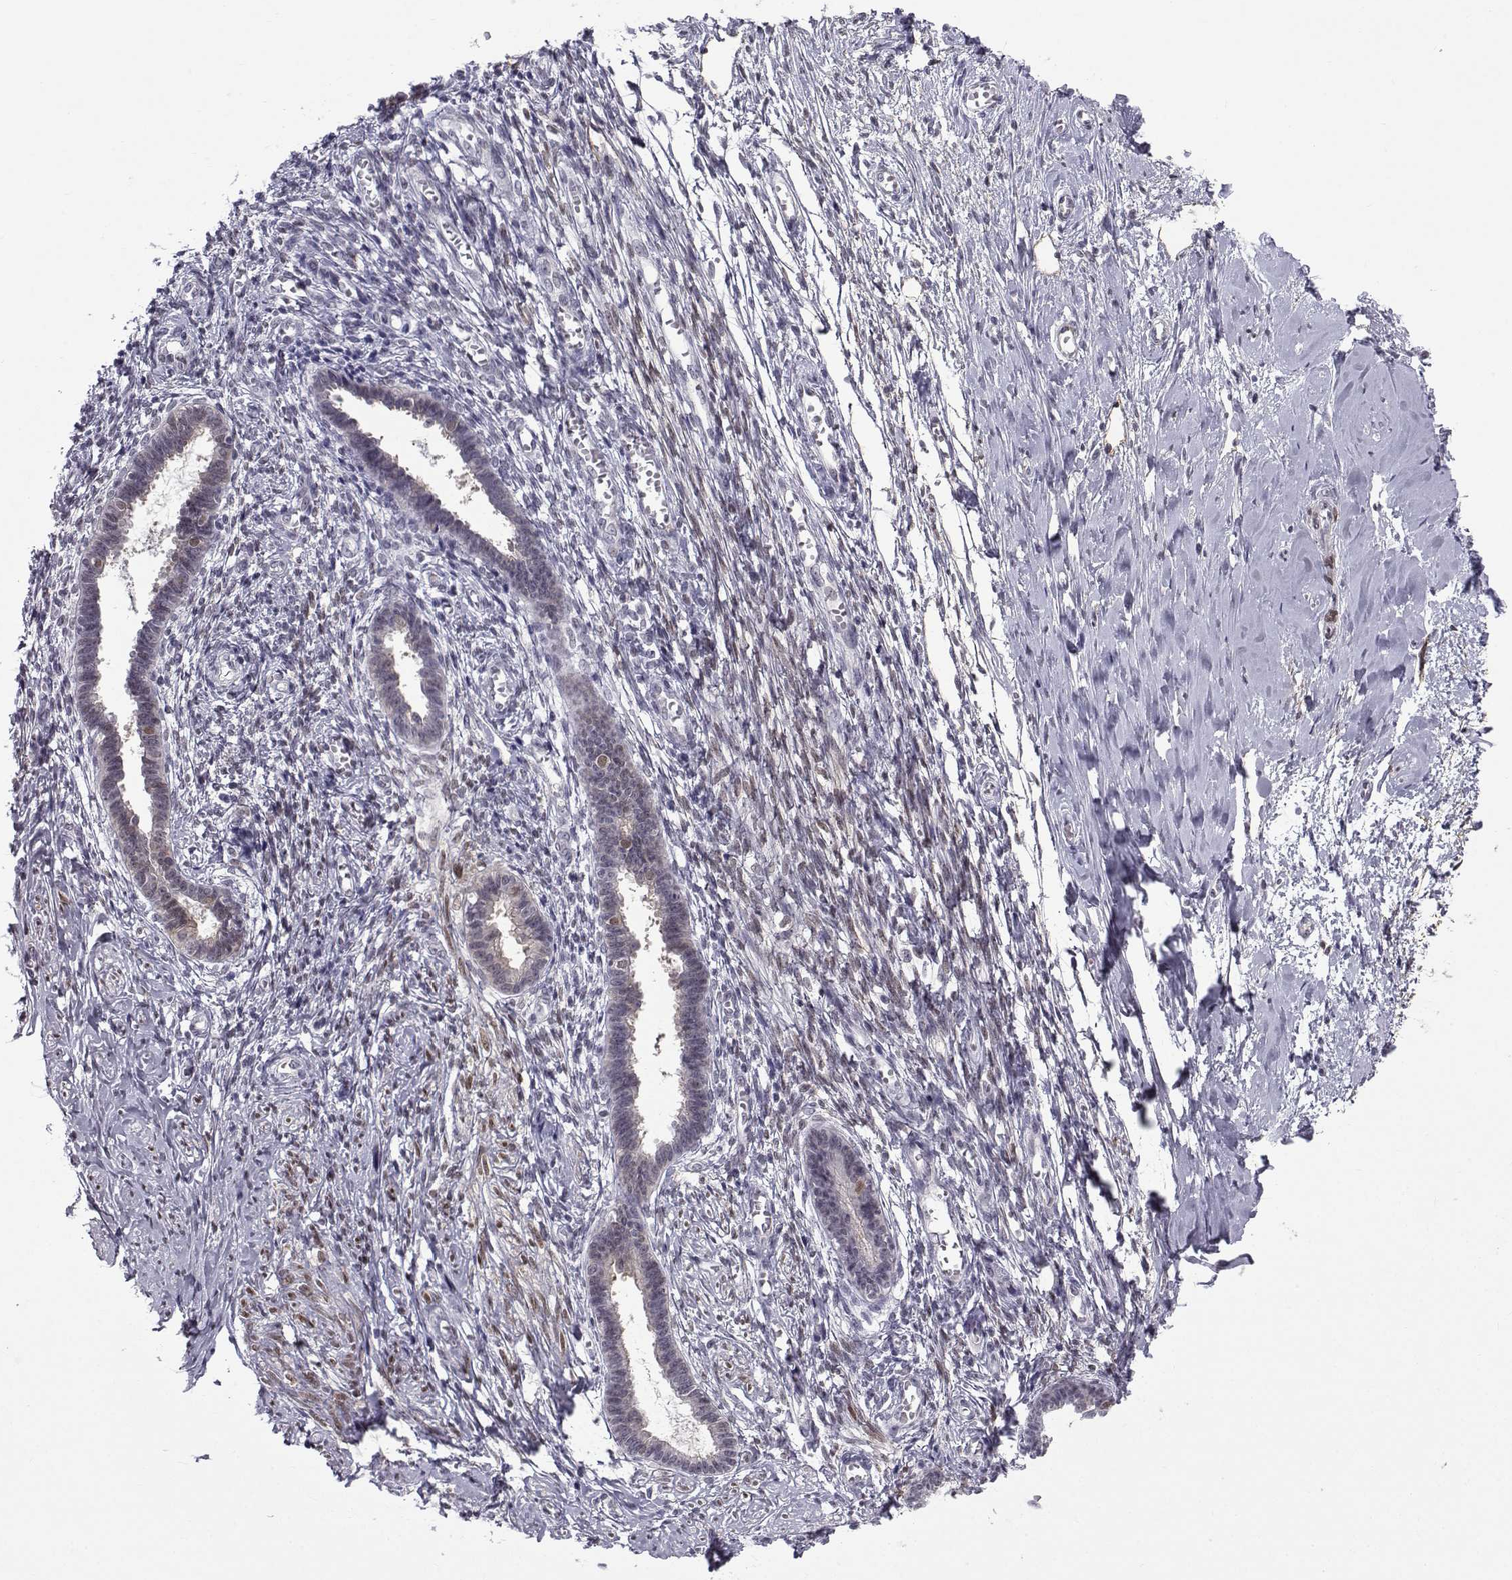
{"staining": {"intensity": "negative", "quantity": "none", "location": "none"}, "tissue": "endometrium", "cell_type": "Cells in endometrial stroma", "image_type": "normal", "snomed": [{"axis": "morphology", "description": "Normal tissue, NOS"}, {"axis": "topography", "description": "Cervix"}, {"axis": "topography", "description": "Endometrium"}], "caption": "This is an immunohistochemistry (IHC) histopathology image of unremarkable endometrium. There is no positivity in cells in endometrial stroma.", "gene": "RBM24", "patient": {"sex": "female", "age": 37}}